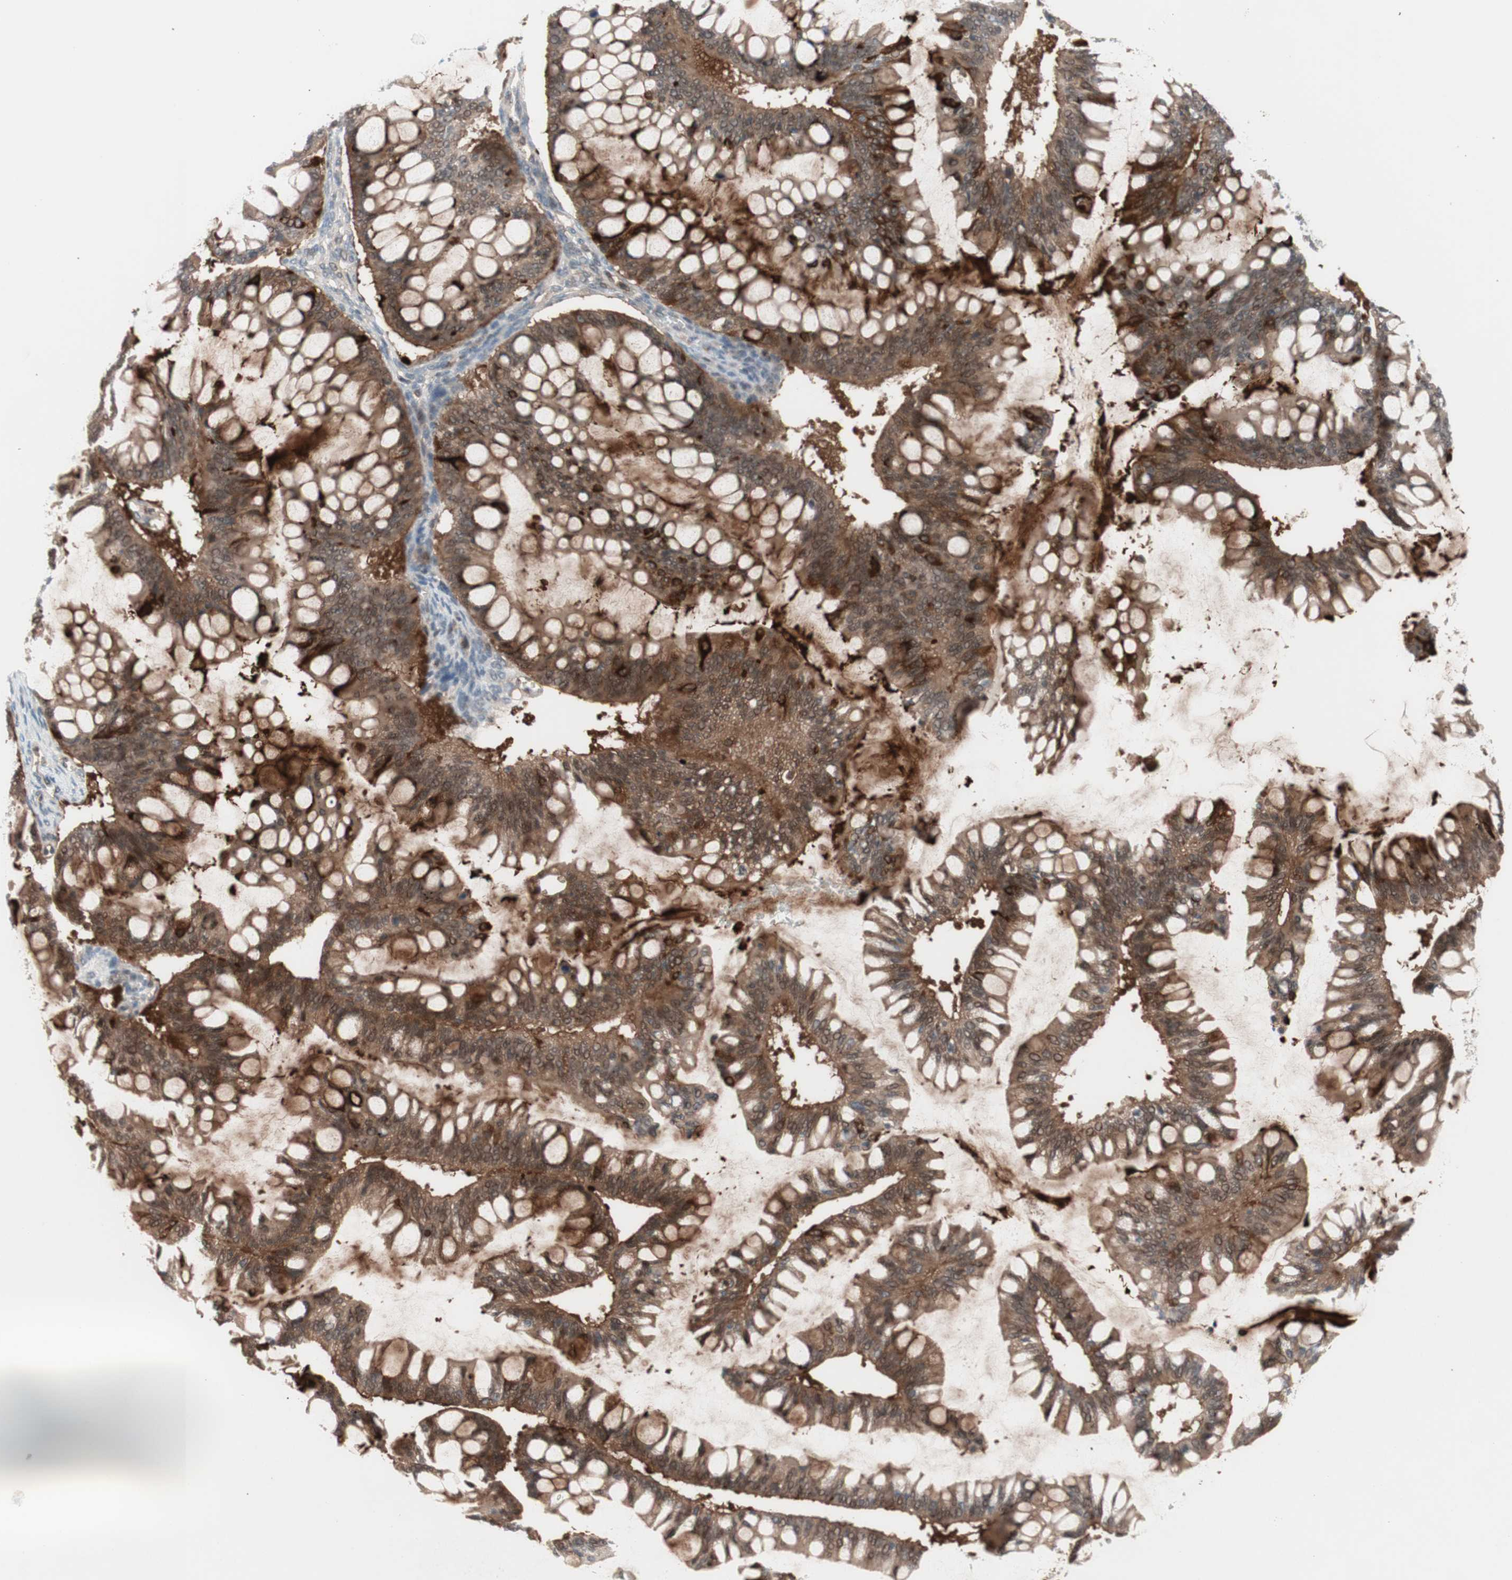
{"staining": {"intensity": "strong", "quantity": ">75%", "location": "cytoplasmic/membranous"}, "tissue": "ovarian cancer", "cell_type": "Tumor cells", "image_type": "cancer", "snomed": [{"axis": "morphology", "description": "Cystadenocarcinoma, mucinous, NOS"}, {"axis": "topography", "description": "Ovary"}], "caption": "A high-resolution micrograph shows immunohistochemistry (IHC) staining of mucinous cystadenocarcinoma (ovarian), which displays strong cytoplasmic/membranous expression in about >75% of tumor cells.", "gene": "GALT", "patient": {"sex": "female", "age": 73}}